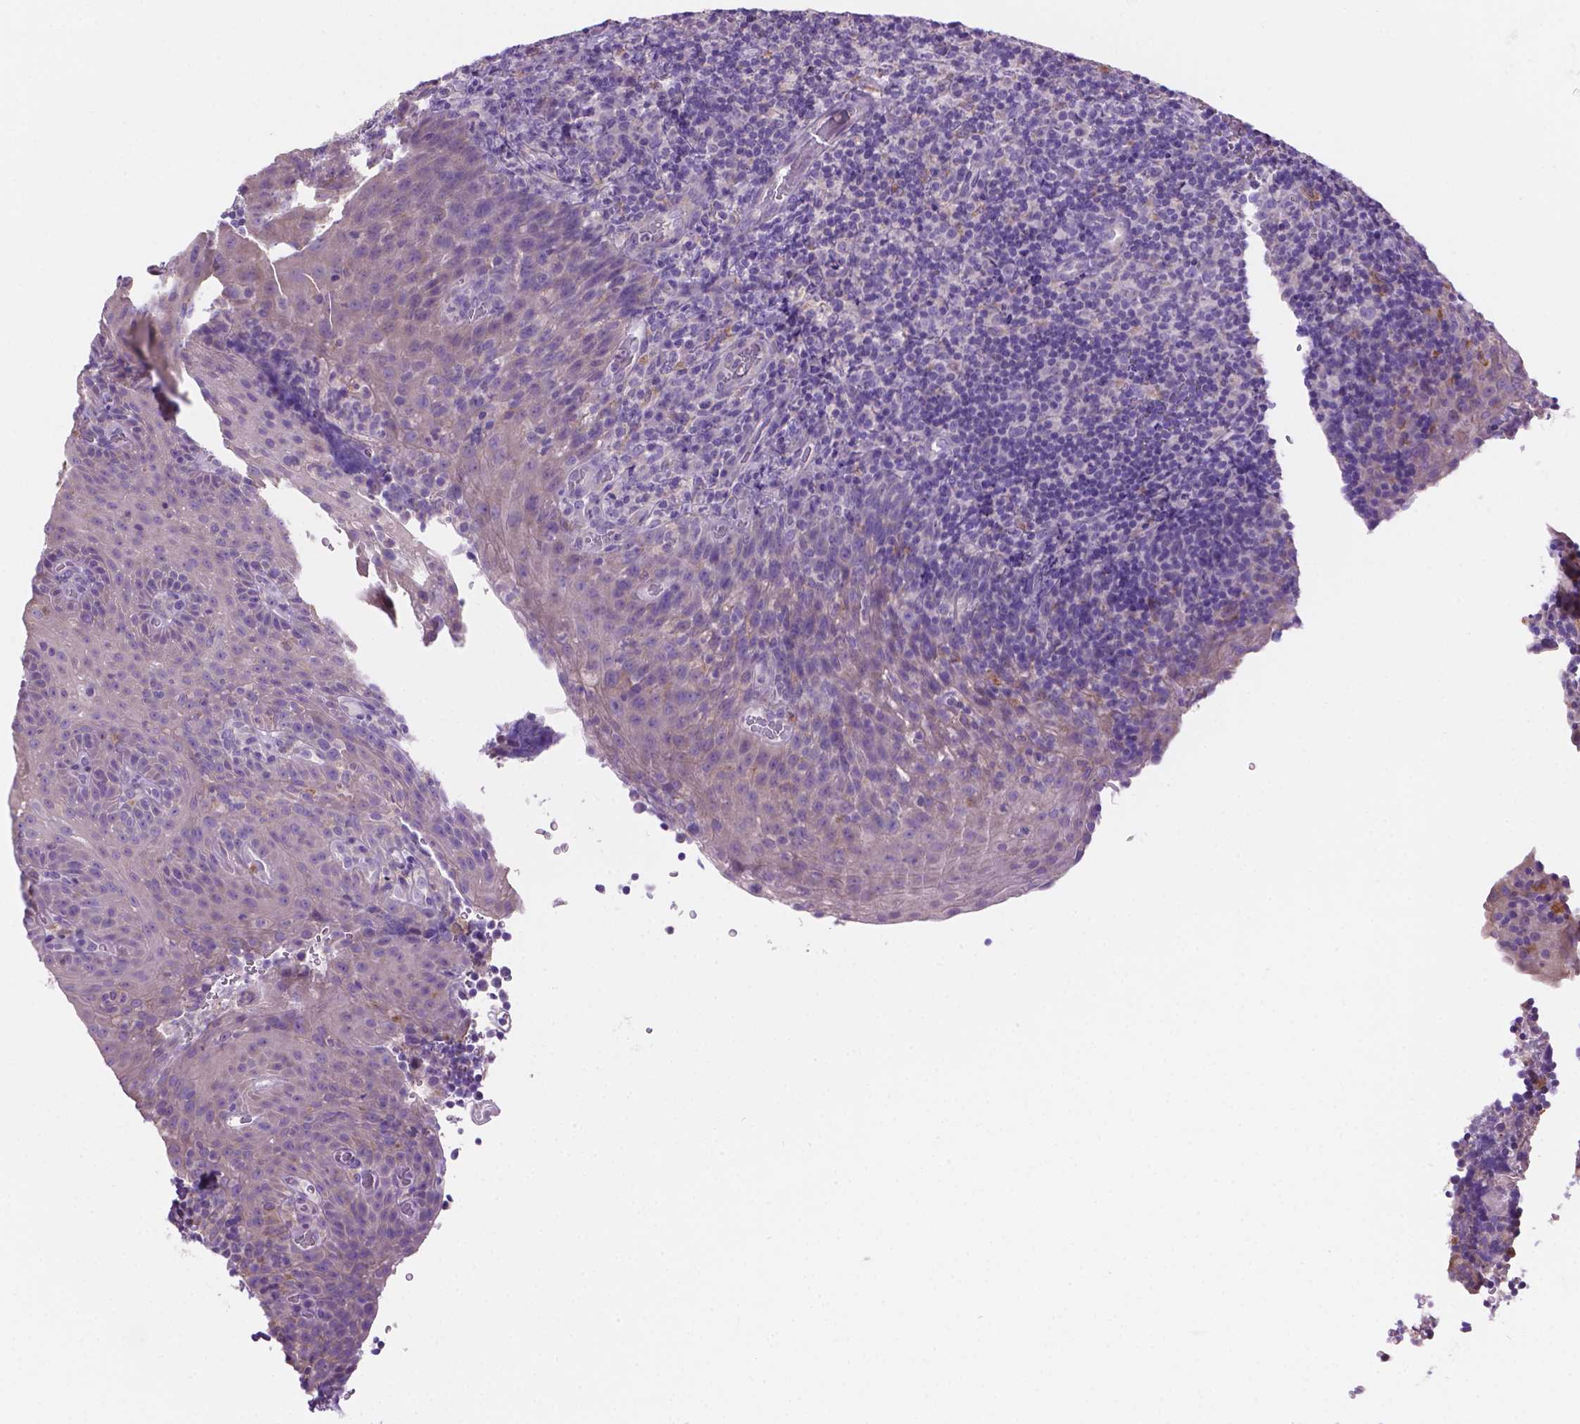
{"staining": {"intensity": "negative", "quantity": "none", "location": "none"}, "tissue": "tonsil", "cell_type": "Germinal center cells", "image_type": "normal", "snomed": [{"axis": "morphology", "description": "Normal tissue, NOS"}, {"axis": "topography", "description": "Tonsil"}], "caption": "DAB (3,3'-diaminobenzidine) immunohistochemical staining of normal human tonsil reveals no significant staining in germinal center cells. Nuclei are stained in blue.", "gene": "CDH7", "patient": {"sex": "male", "age": 17}}